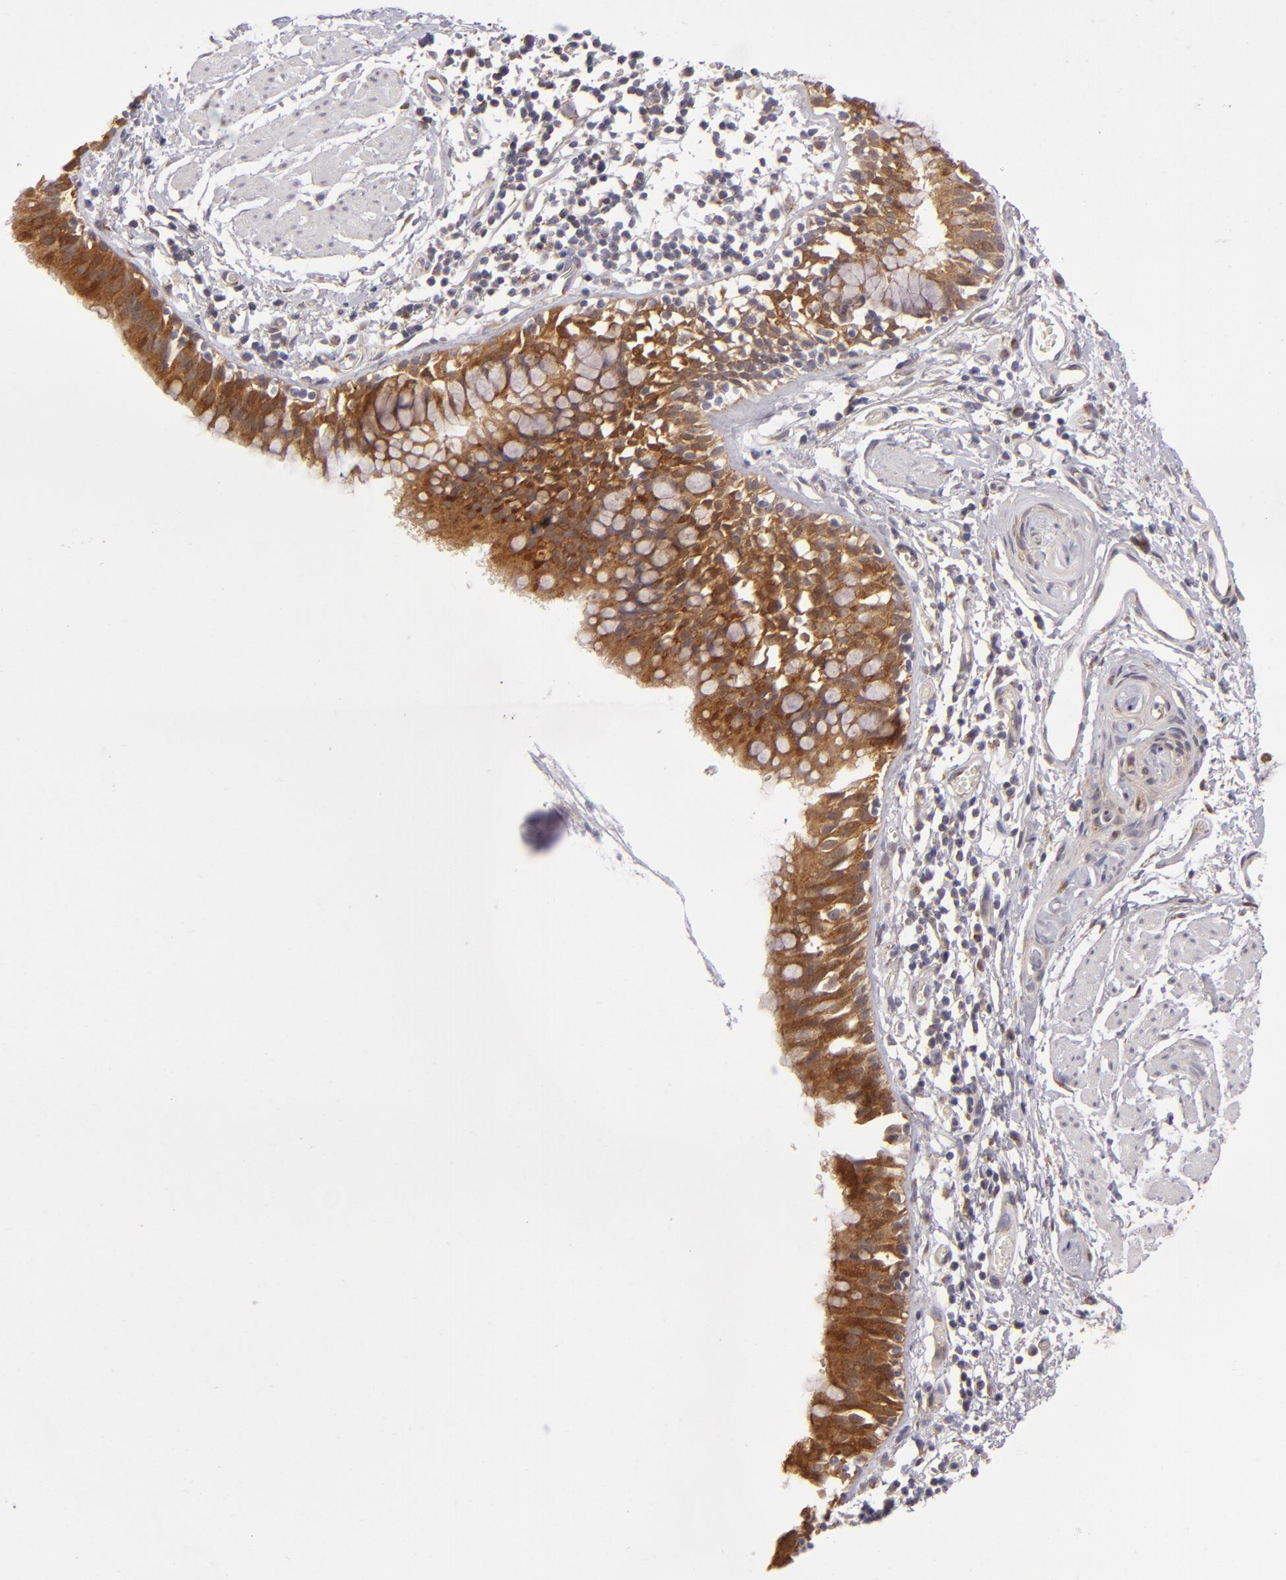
{"staining": {"intensity": "strong", "quantity": ">75%", "location": "cytoplasmic/membranous"}, "tissue": "bronchus", "cell_type": "Respiratory epithelial cells", "image_type": "normal", "snomed": [{"axis": "morphology", "description": "Normal tissue, NOS"}, {"axis": "topography", "description": "Lymph node of abdomen"}, {"axis": "topography", "description": "Lymph node of pelvis"}], "caption": "Respiratory epithelial cells demonstrate high levels of strong cytoplasmic/membranous staining in about >75% of cells in normal human bronchus.", "gene": "SH2D4A", "patient": {"sex": "female", "age": 65}}